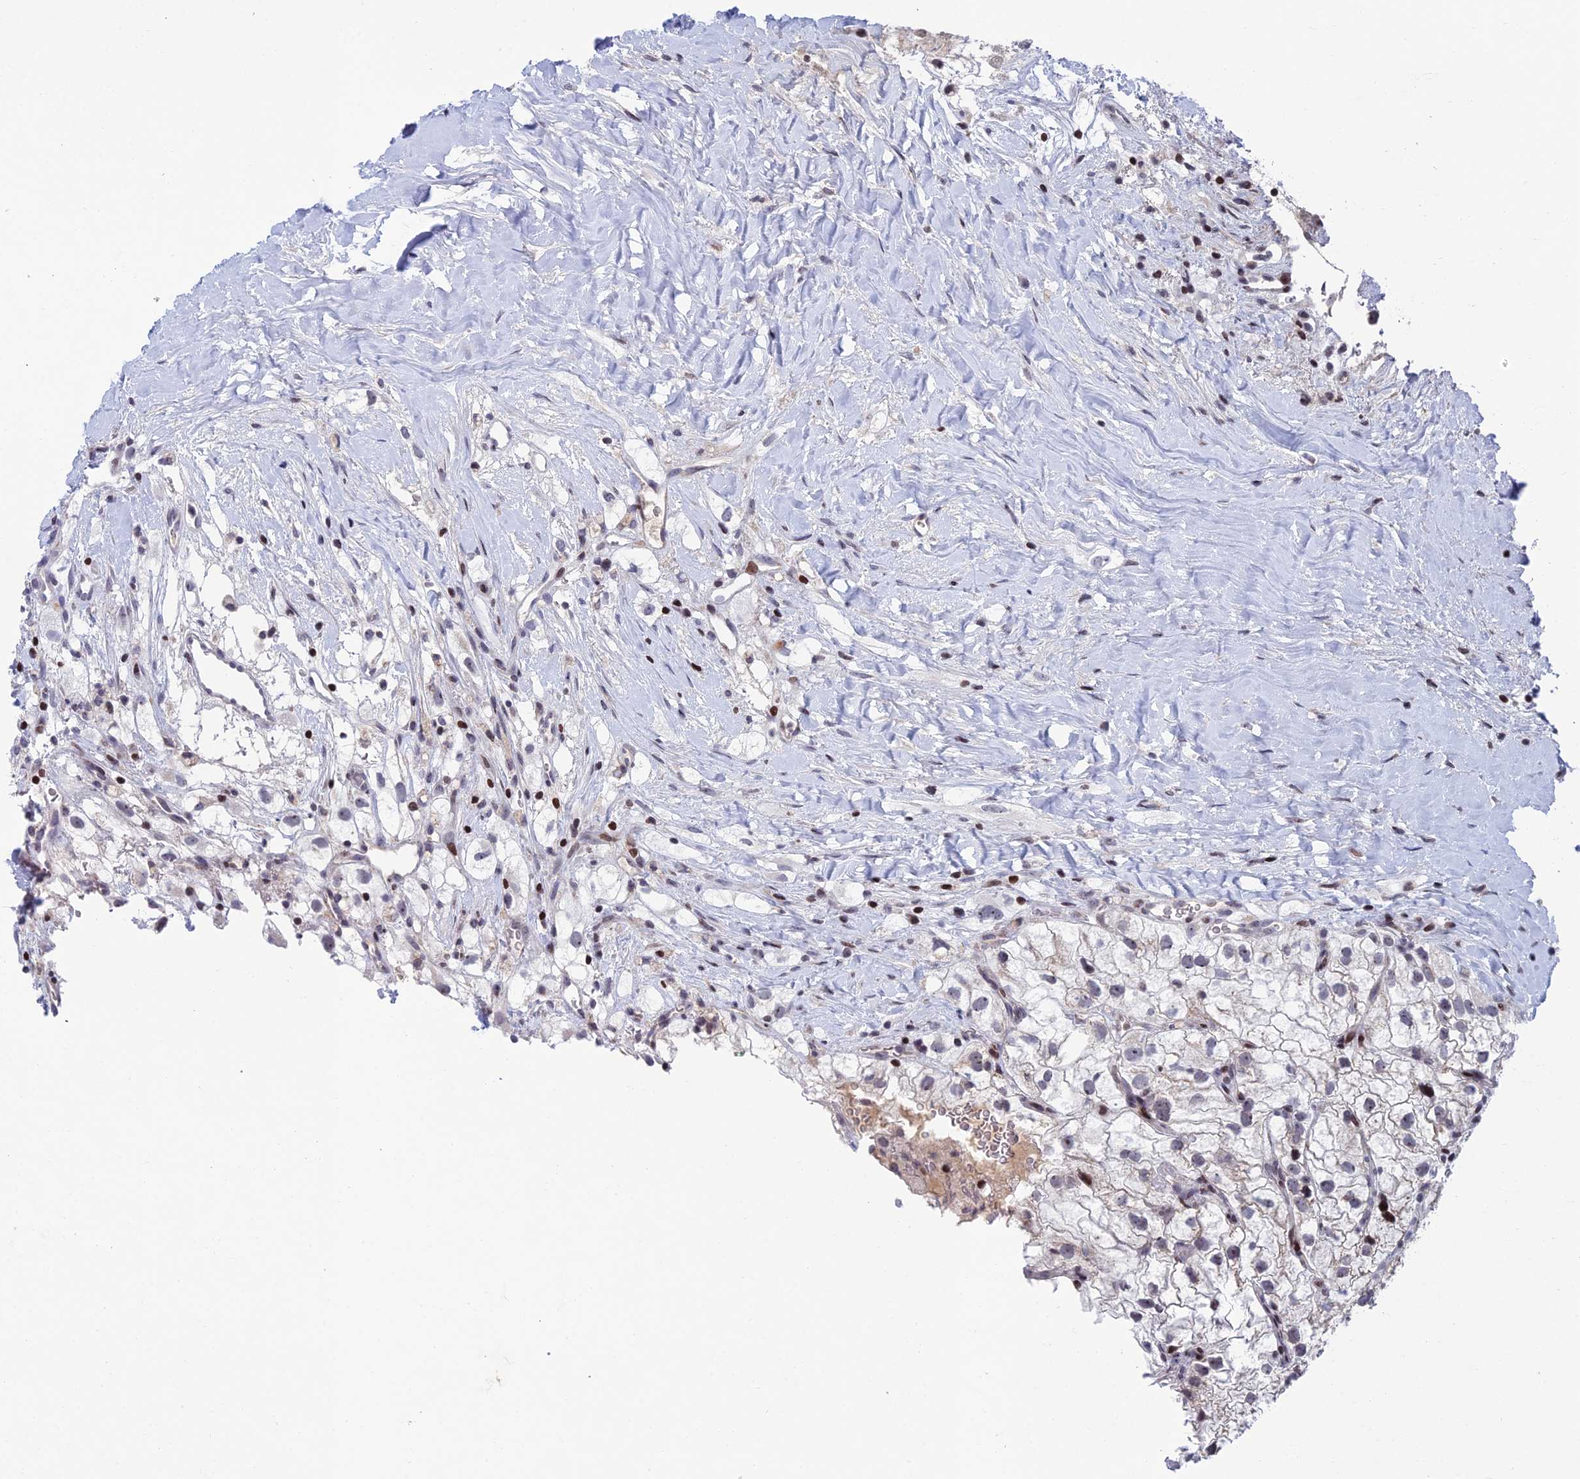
{"staining": {"intensity": "negative", "quantity": "none", "location": "none"}, "tissue": "renal cancer", "cell_type": "Tumor cells", "image_type": "cancer", "snomed": [{"axis": "morphology", "description": "Adenocarcinoma, NOS"}, {"axis": "topography", "description": "Kidney"}], "caption": "The immunohistochemistry (IHC) image has no significant expression in tumor cells of renal adenocarcinoma tissue.", "gene": "AFF3", "patient": {"sex": "male", "age": 59}}